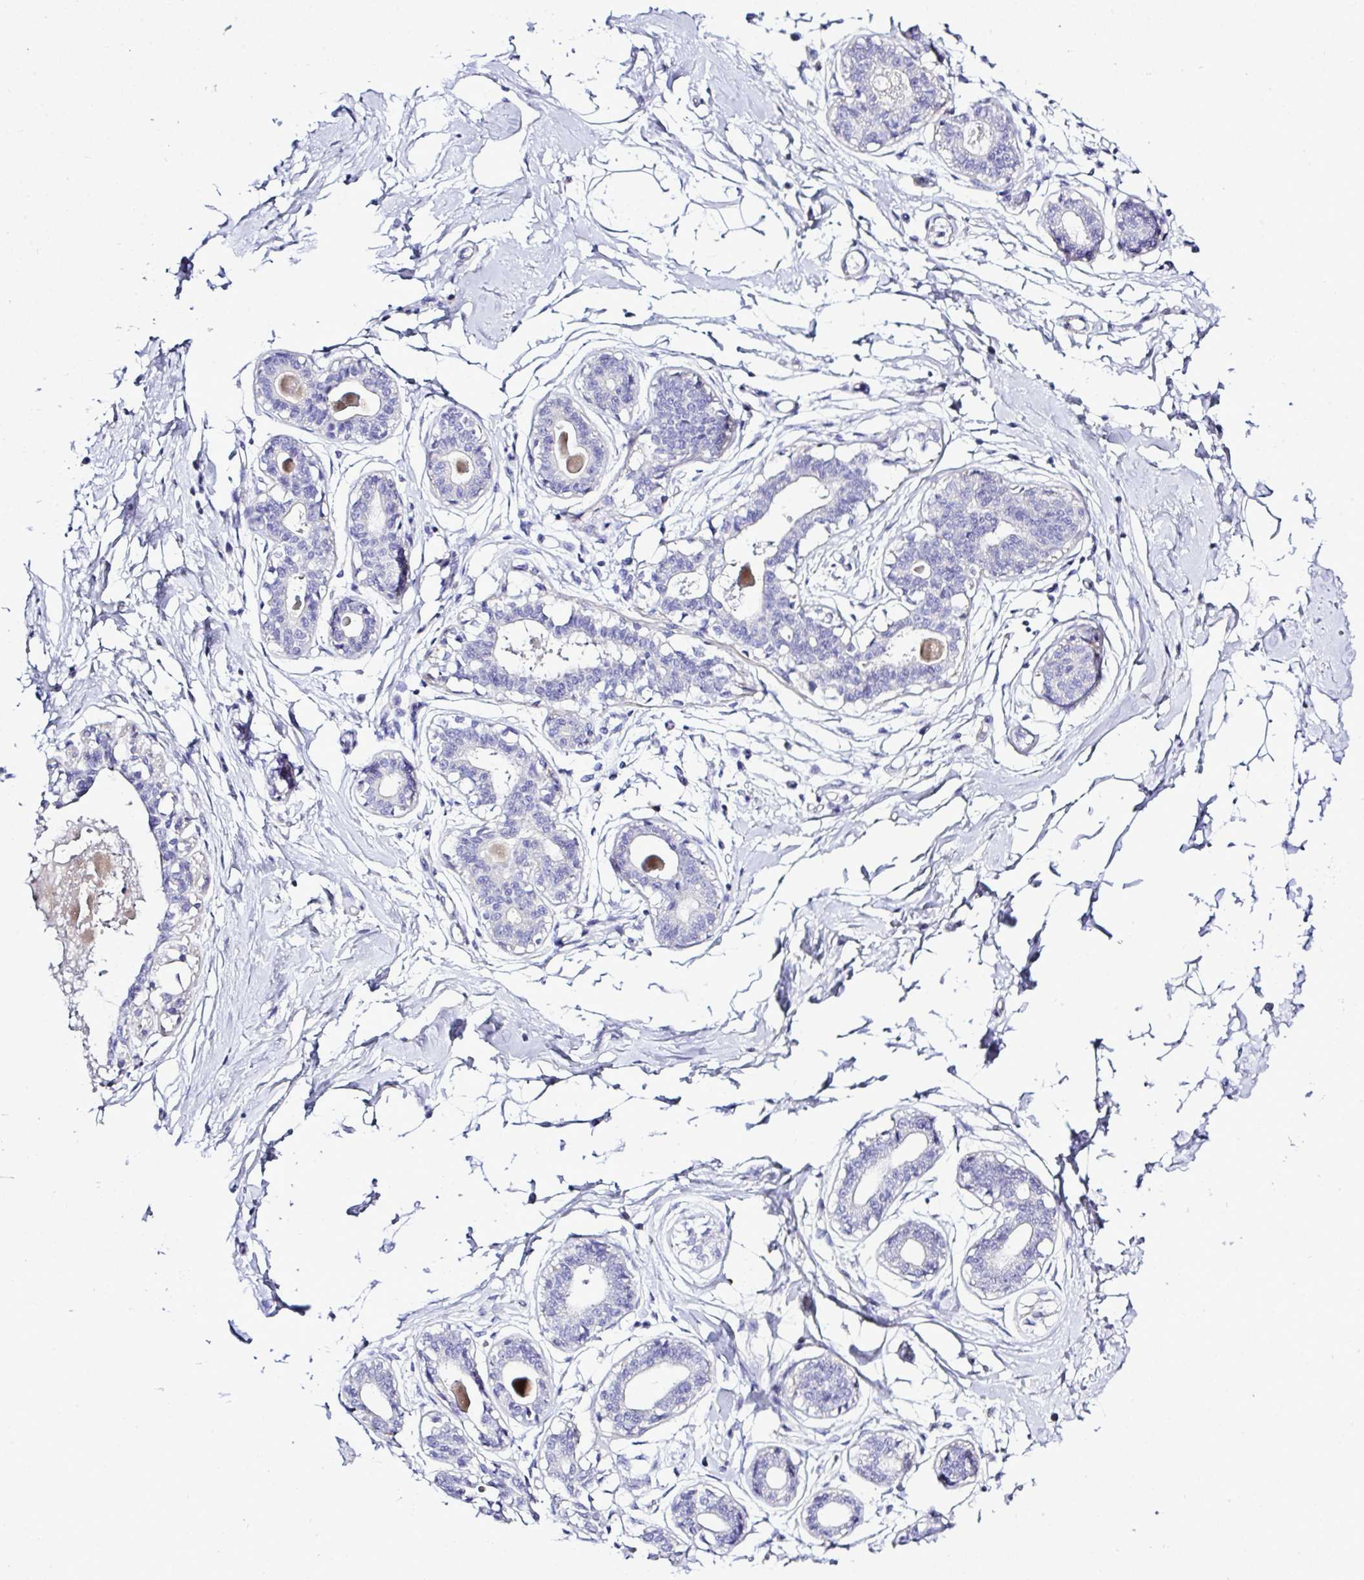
{"staining": {"intensity": "negative", "quantity": "none", "location": "none"}, "tissue": "breast", "cell_type": "Adipocytes", "image_type": "normal", "snomed": [{"axis": "morphology", "description": "Normal tissue, NOS"}, {"axis": "topography", "description": "Breast"}], "caption": "DAB immunohistochemical staining of unremarkable breast reveals no significant staining in adipocytes.", "gene": "MED11", "patient": {"sex": "female", "age": 45}}